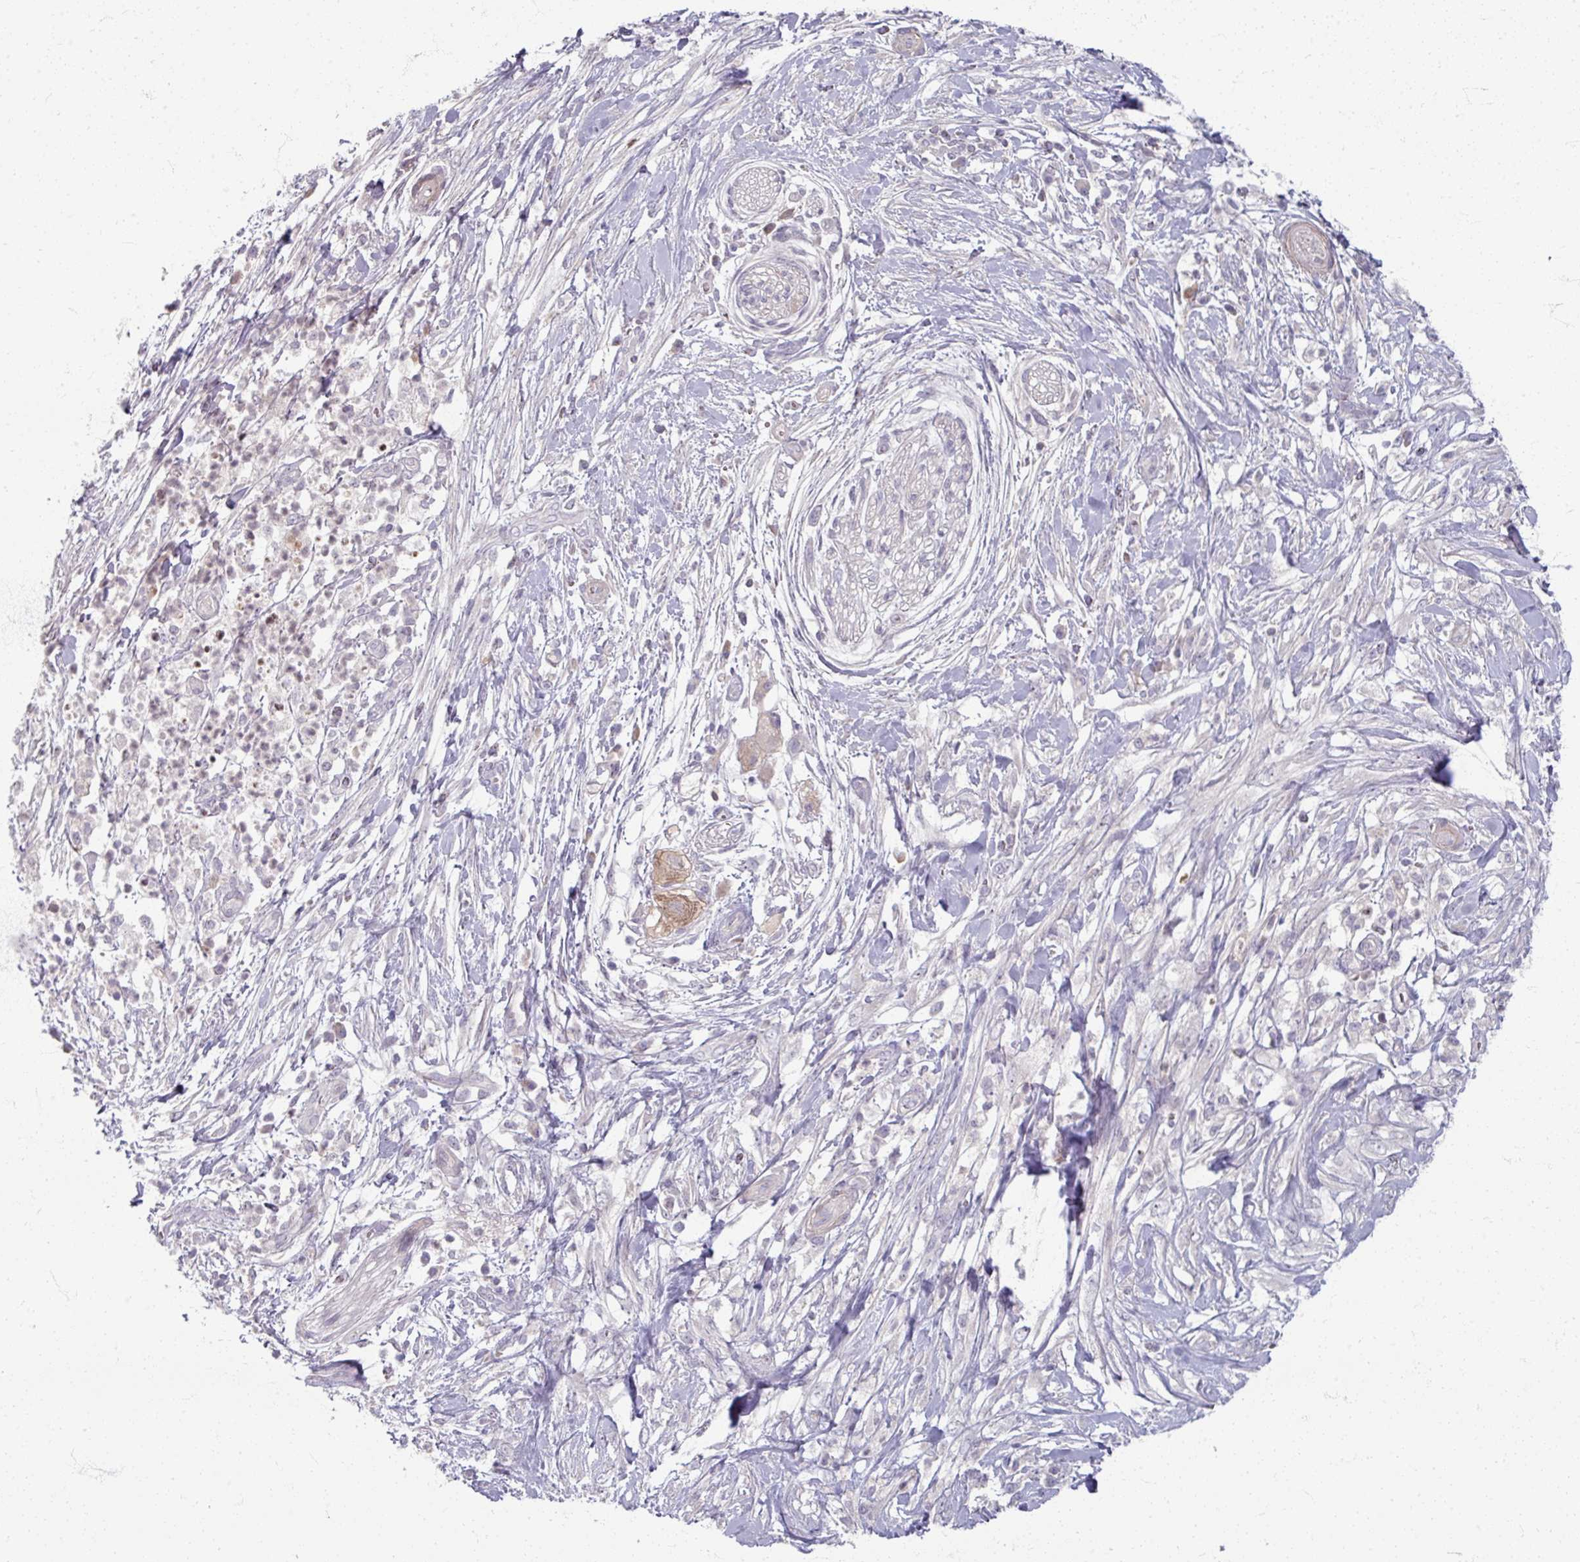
{"staining": {"intensity": "weak", "quantity": "<25%", "location": "cytoplasmic/membranous"}, "tissue": "pancreatic cancer", "cell_type": "Tumor cells", "image_type": "cancer", "snomed": [{"axis": "morphology", "description": "Adenocarcinoma, NOS"}, {"axis": "topography", "description": "Pancreas"}], "caption": "The photomicrograph reveals no staining of tumor cells in pancreatic cancer (adenocarcinoma). Brightfield microscopy of immunohistochemistry (IHC) stained with DAB (3,3'-diaminobenzidine) (brown) and hematoxylin (blue), captured at high magnification.", "gene": "TTLL7", "patient": {"sex": "female", "age": 72}}